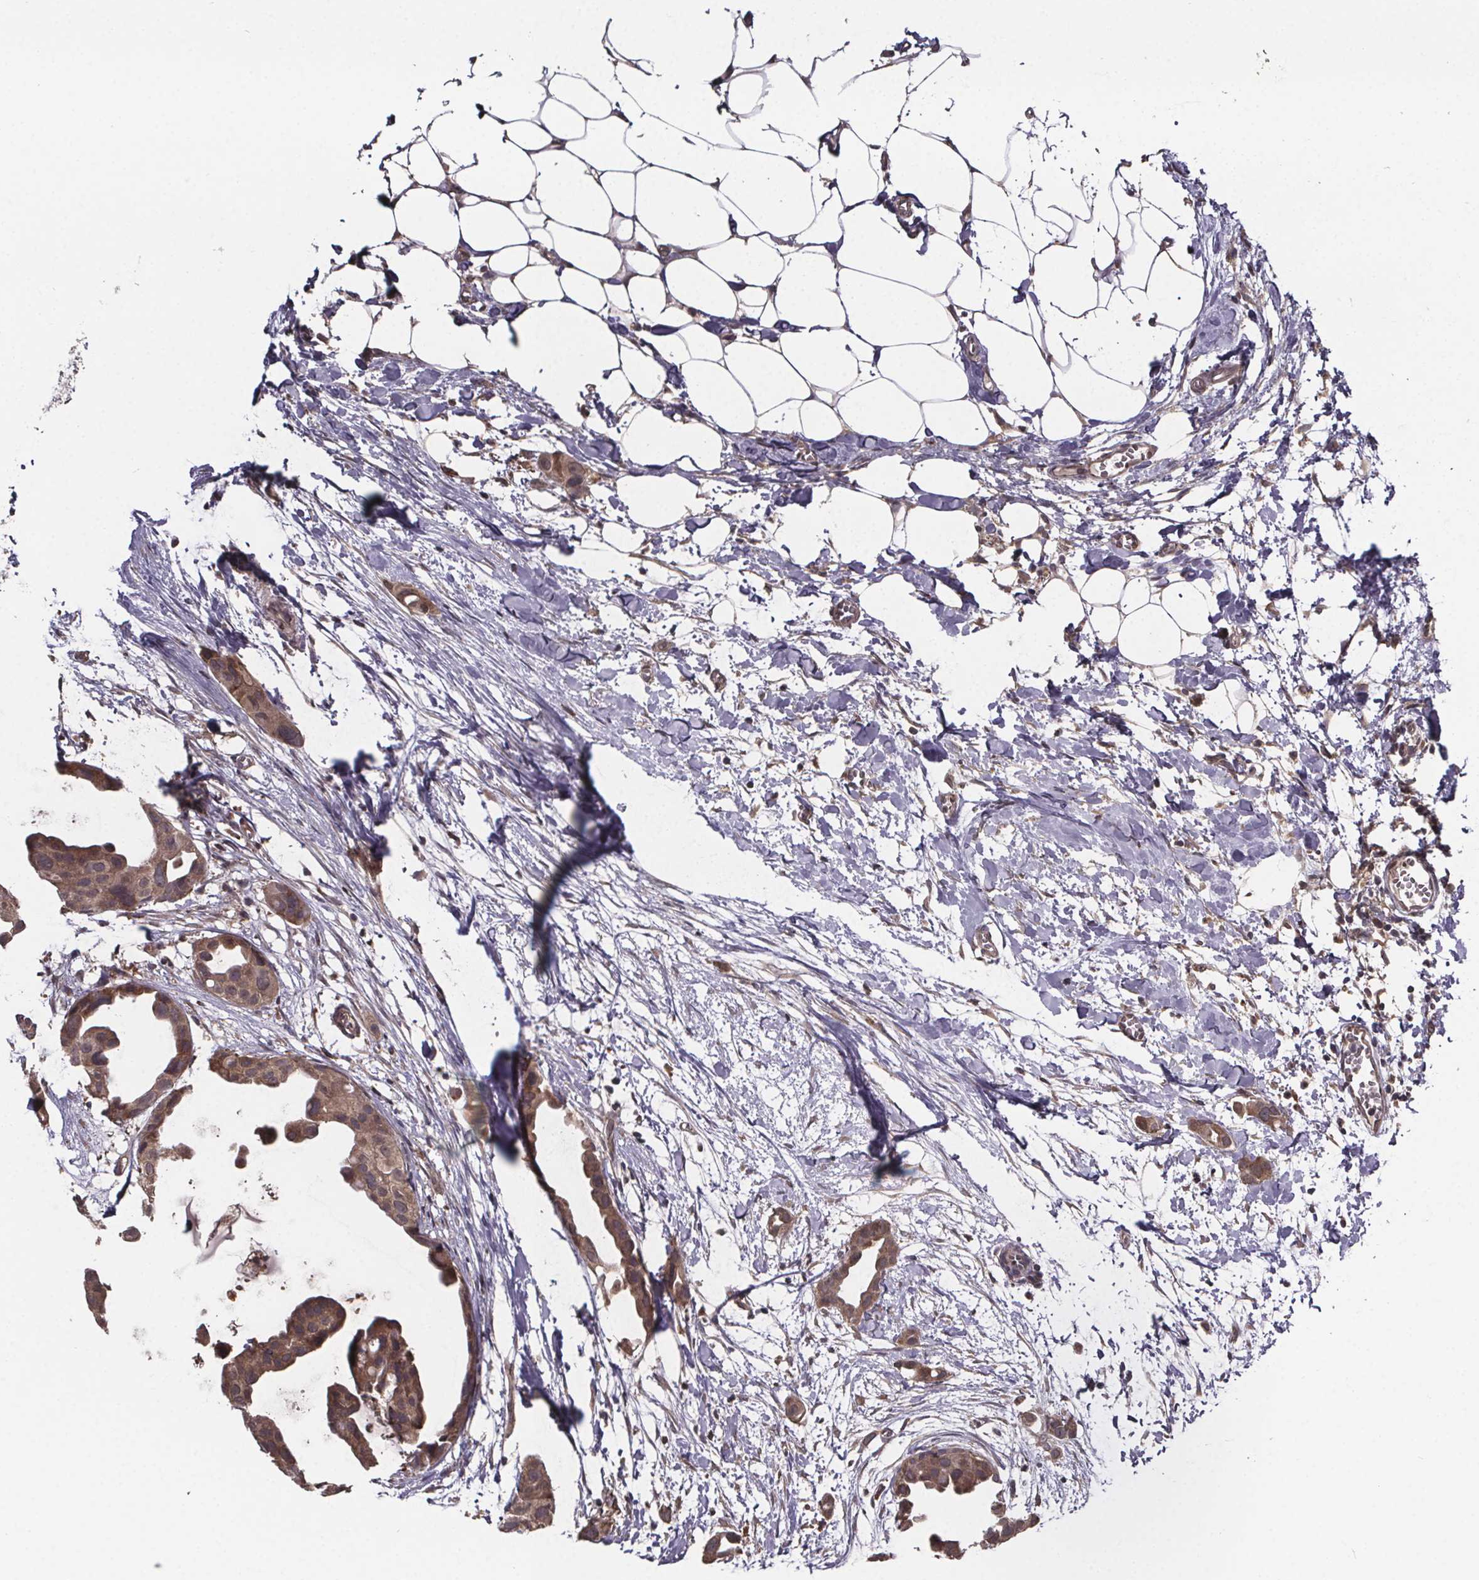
{"staining": {"intensity": "moderate", "quantity": ">75%", "location": "cytoplasmic/membranous"}, "tissue": "breast cancer", "cell_type": "Tumor cells", "image_type": "cancer", "snomed": [{"axis": "morphology", "description": "Duct carcinoma"}, {"axis": "topography", "description": "Breast"}], "caption": "Brown immunohistochemical staining in human intraductal carcinoma (breast) reveals moderate cytoplasmic/membranous expression in approximately >75% of tumor cells.", "gene": "SAT1", "patient": {"sex": "female", "age": 38}}